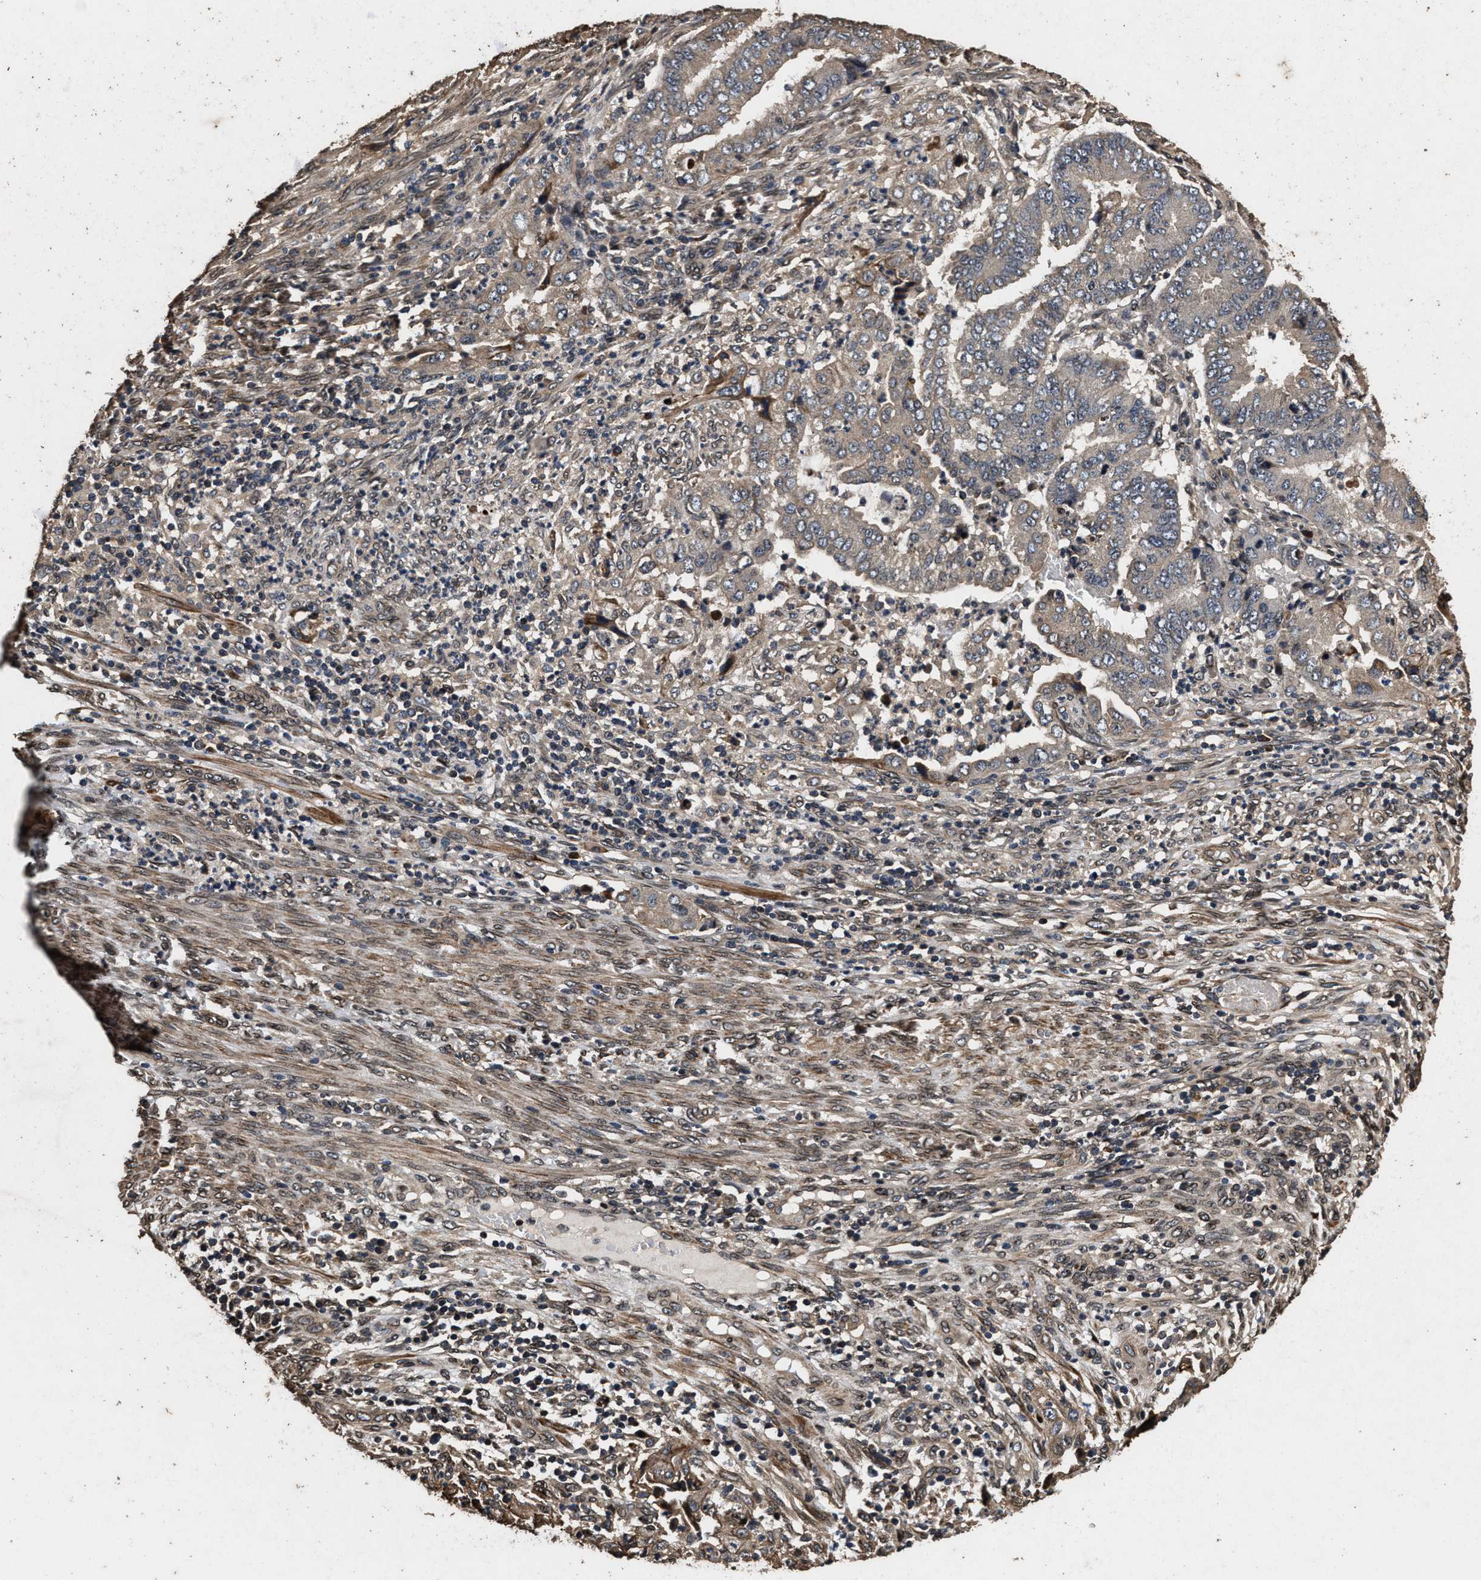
{"staining": {"intensity": "weak", "quantity": "<25%", "location": "cytoplasmic/membranous"}, "tissue": "endometrial cancer", "cell_type": "Tumor cells", "image_type": "cancer", "snomed": [{"axis": "morphology", "description": "Adenocarcinoma, NOS"}, {"axis": "topography", "description": "Endometrium"}], "caption": "The micrograph reveals no significant expression in tumor cells of adenocarcinoma (endometrial).", "gene": "ACCS", "patient": {"sex": "female", "age": 51}}